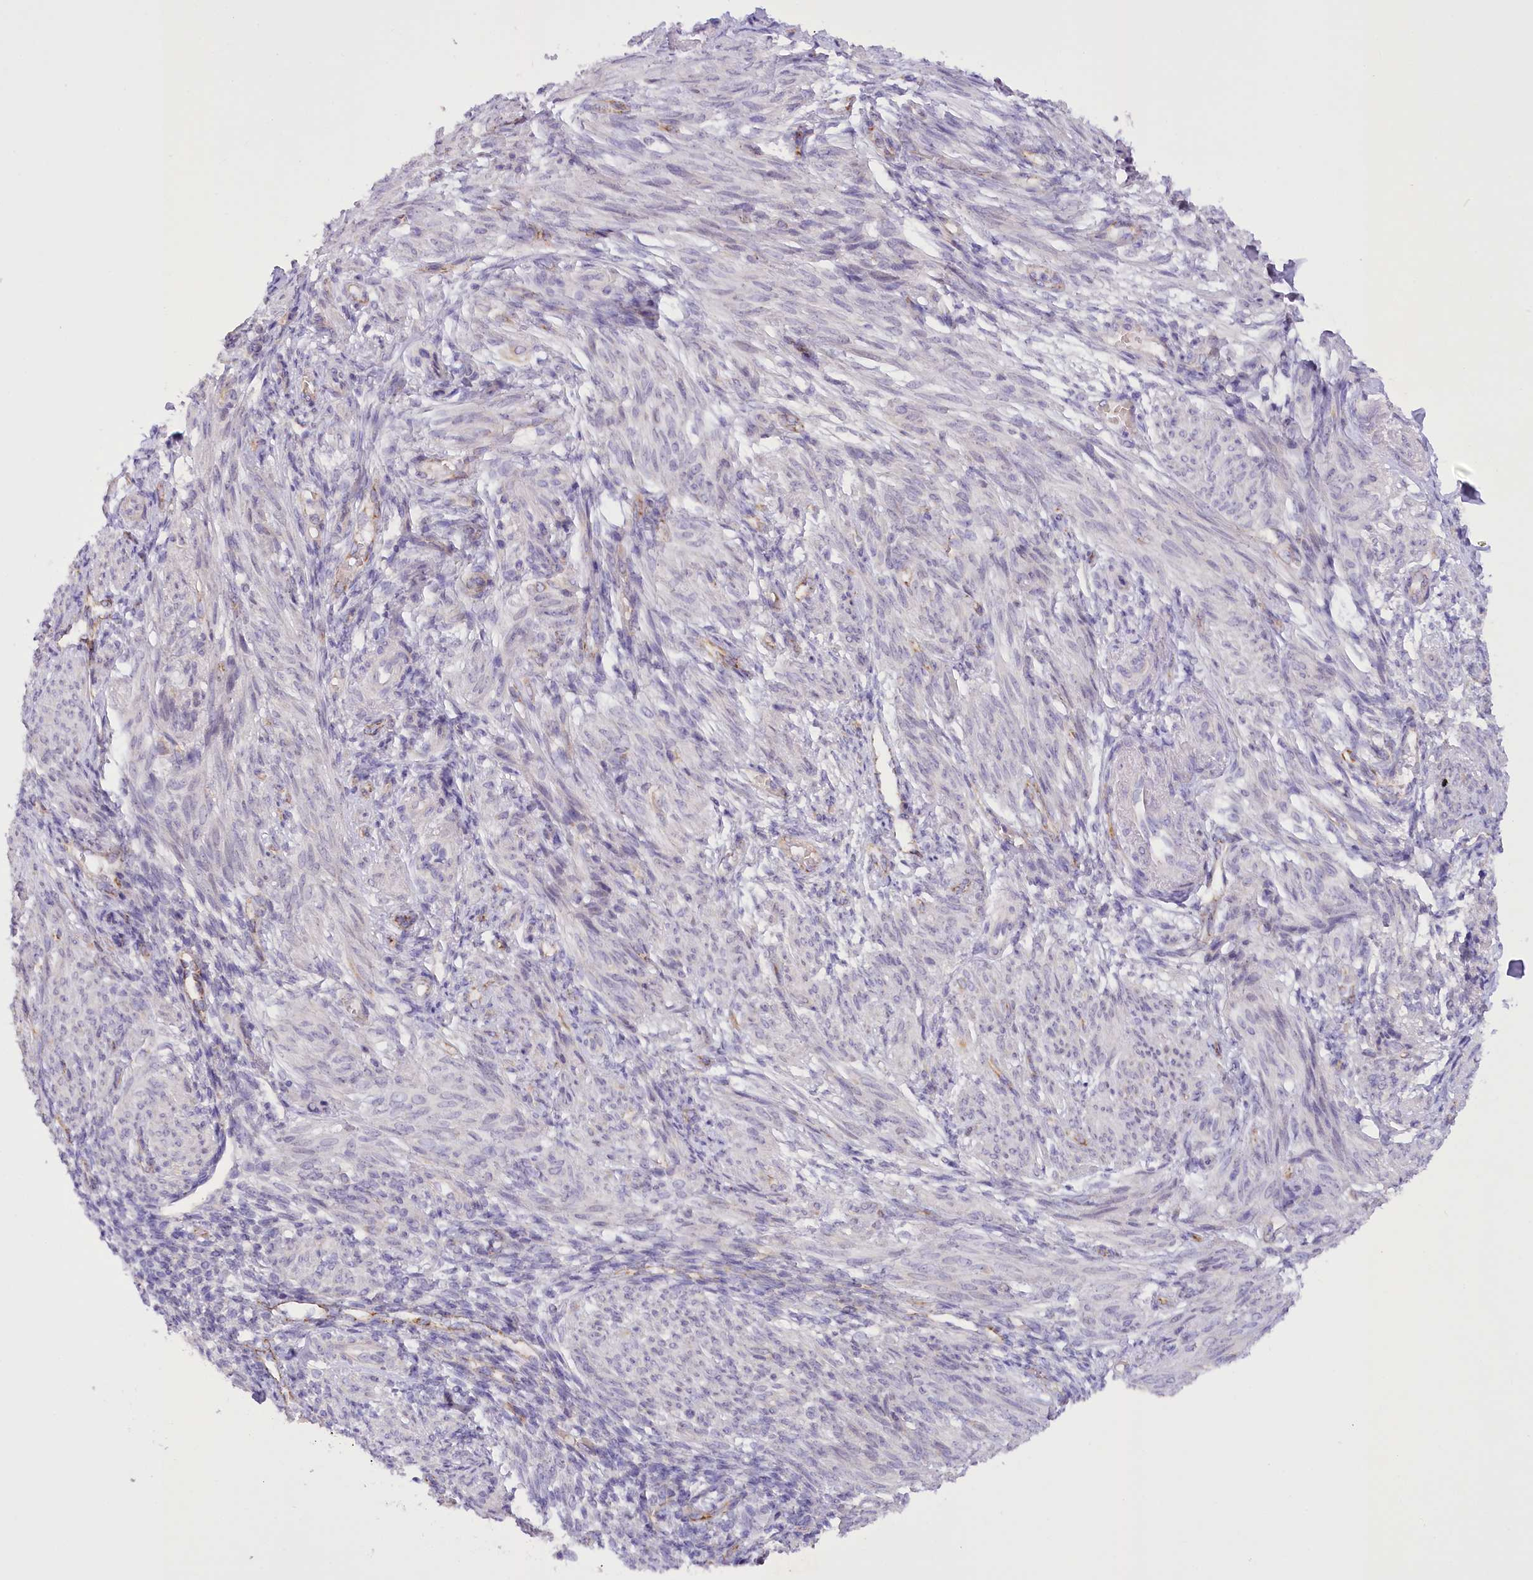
{"staining": {"intensity": "negative", "quantity": "none", "location": "none"}, "tissue": "smooth muscle", "cell_type": "Smooth muscle cells", "image_type": "normal", "snomed": [{"axis": "morphology", "description": "Normal tissue, NOS"}, {"axis": "topography", "description": "Smooth muscle"}], "caption": "The image shows no staining of smooth muscle cells in benign smooth muscle. (Brightfield microscopy of DAB (3,3'-diaminobenzidine) immunohistochemistry at high magnification).", "gene": "DCUN1D1", "patient": {"sex": "female", "age": 39}}